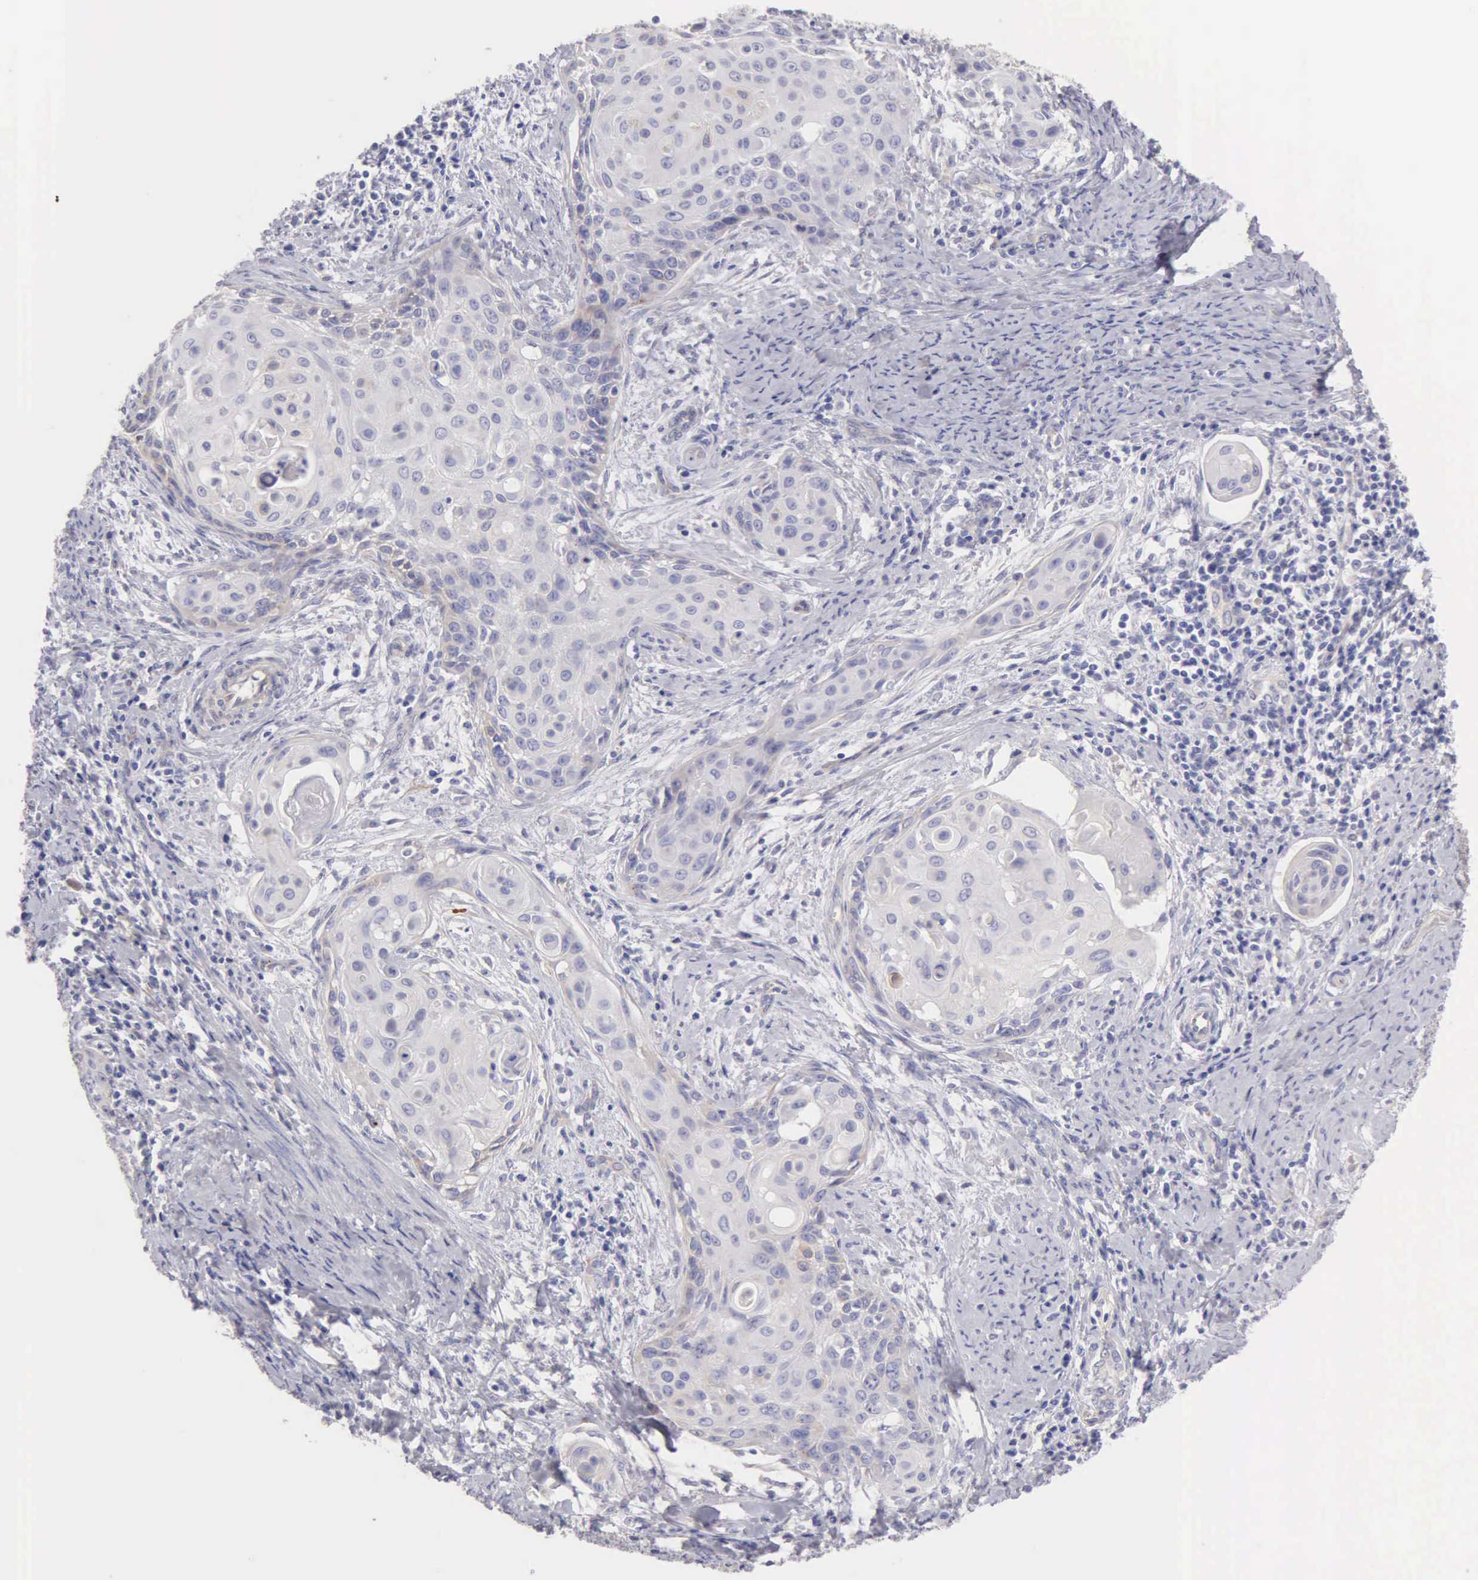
{"staining": {"intensity": "negative", "quantity": "none", "location": "none"}, "tissue": "cervical cancer", "cell_type": "Tumor cells", "image_type": "cancer", "snomed": [{"axis": "morphology", "description": "Squamous cell carcinoma, NOS"}, {"axis": "topography", "description": "Cervix"}], "caption": "Protein analysis of cervical cancer shows no significant staining in tumor cells.", "gene": "APP", "patient": {"sex": "female", "age": 33}}